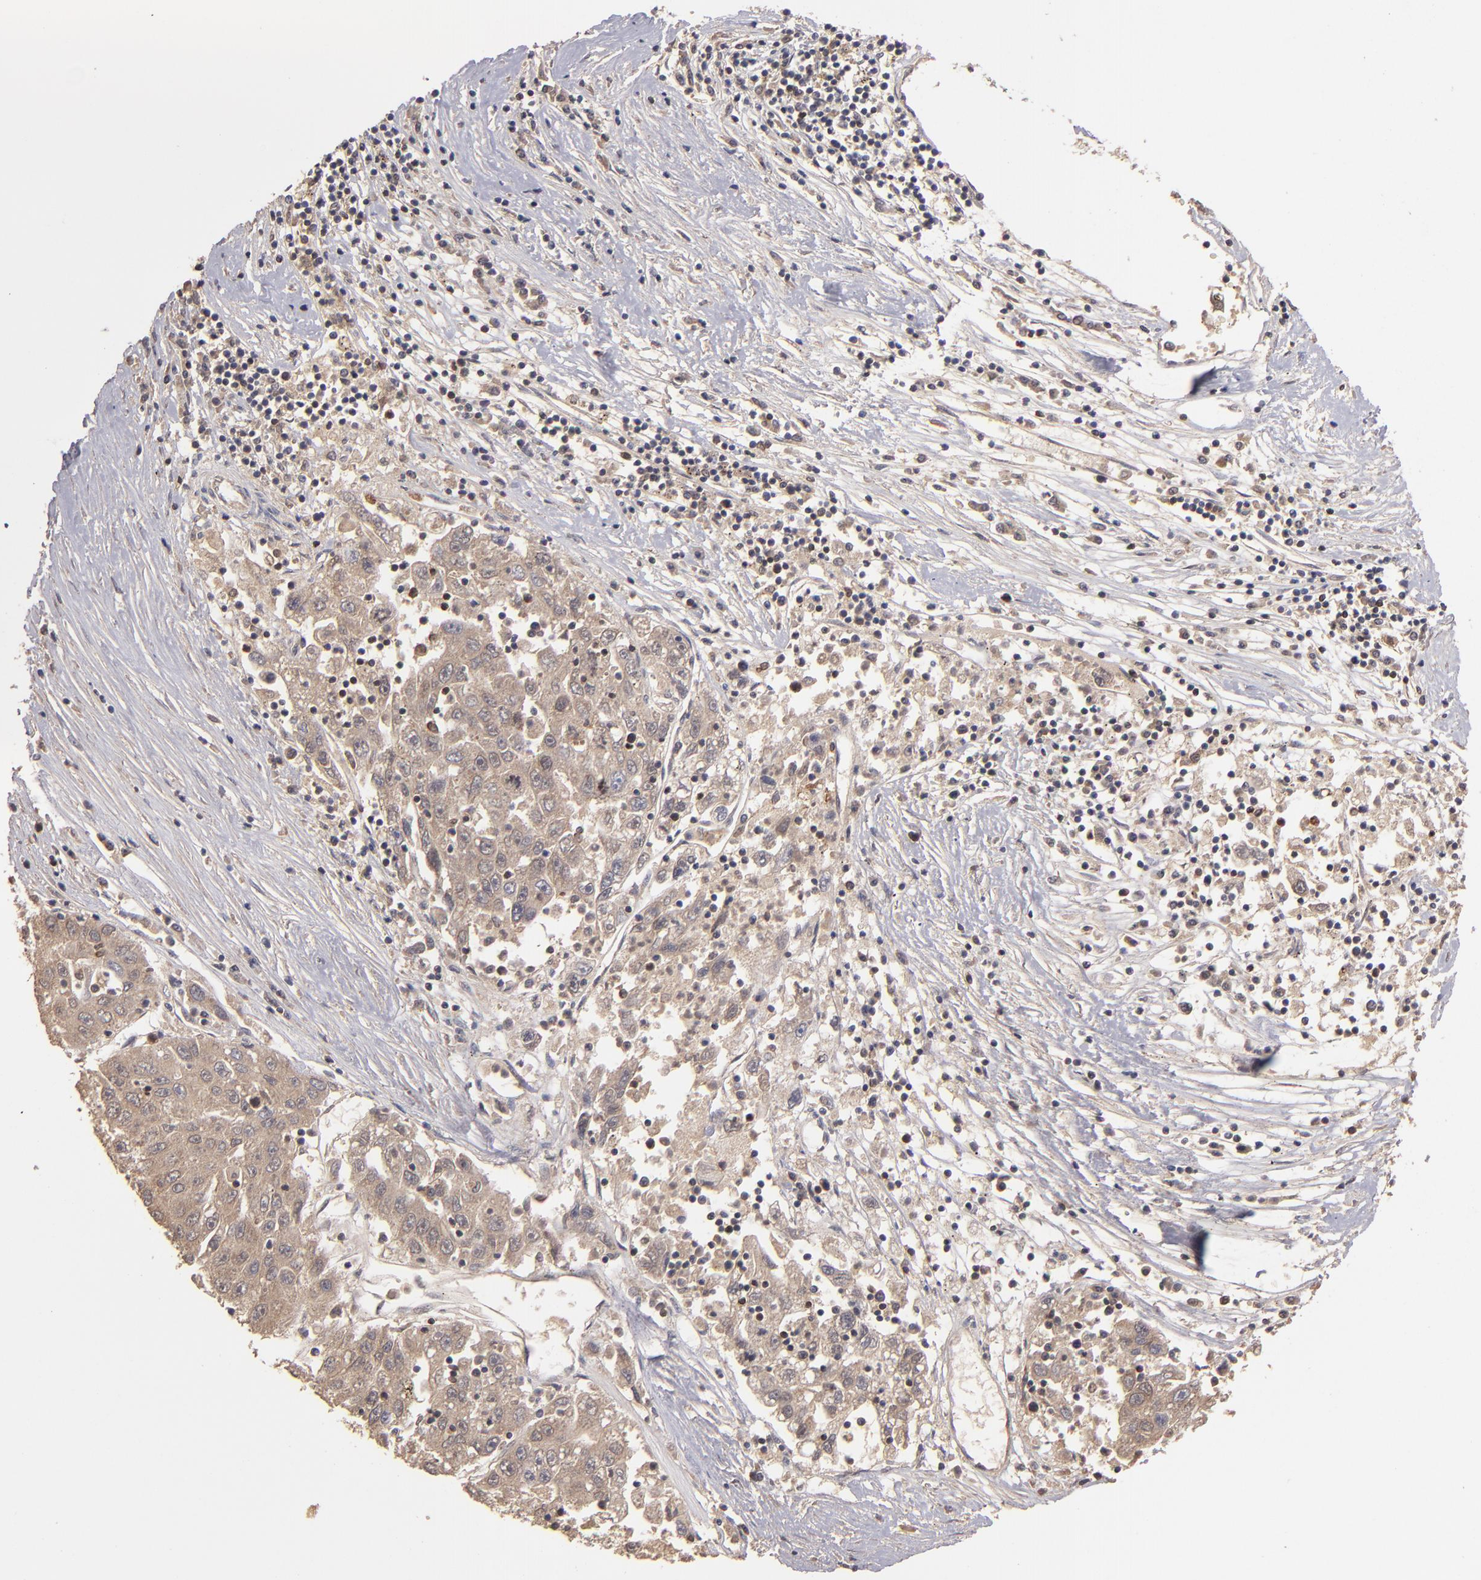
{"staining": {"intensity": "weak", "quantity": ">75%", "location": "cytoplasmic/membranous"}, "tissue": "liver cancer", "cell_type": "Tumor cells", "image_type": "cancer", "snomed": [{"axis": "morphology", "description": "Carcinoma, Hepatocellular, NOS"}, {"axis": "topography", "description": "Liver"}], "caption": "Liver cancer stained with a protein marker demonstrates weak staining in tumor cells.", "gene": "UPF3B", "patient": {"sex": "male", "age": 49}}